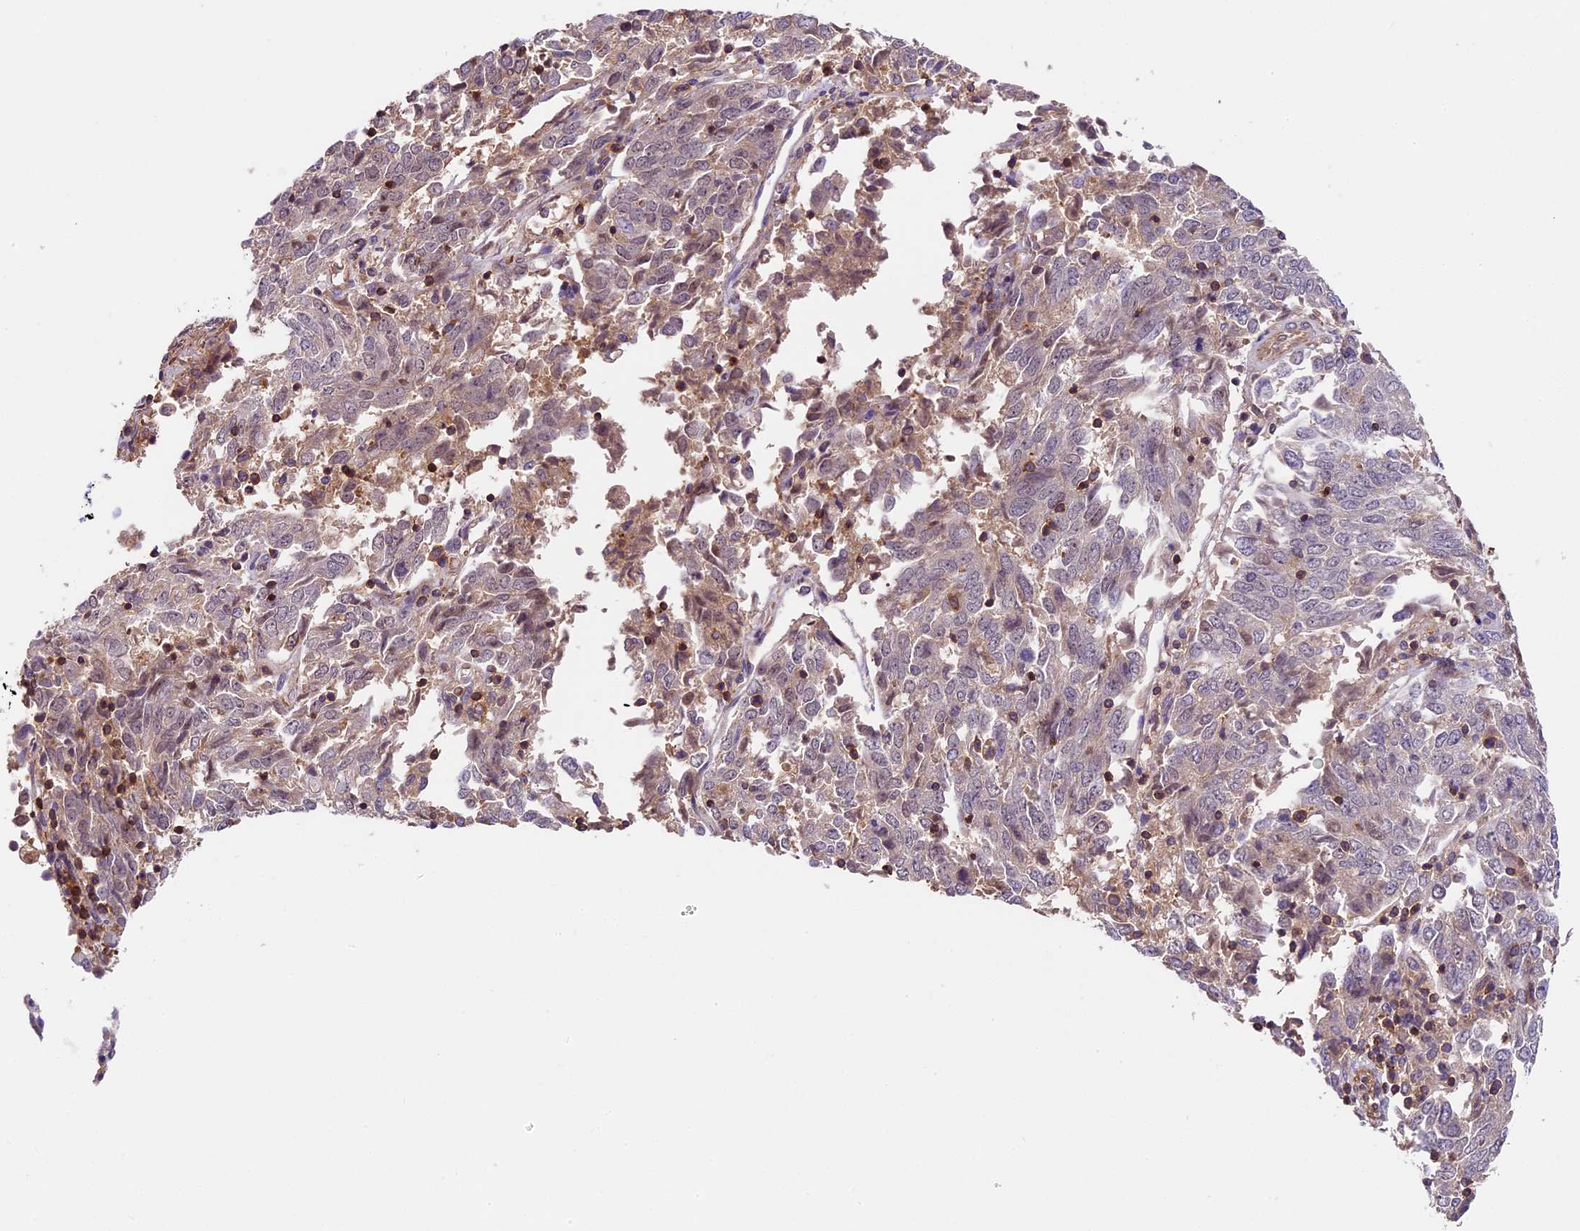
{"staining": {"intensity": "weak", "quantity": "<25%", "location": "nuclear"}, "tissue": "endometrial cancer", "cell_type": "Tumor cells", "image_type": "cancer", "snomed": [{"axis": "morphology", "description": "Adenocarcinoma, NOS"}, {"axis": "topography", "description": "Endometrium"}], "caption": "Adenocarcinoma (endometrial) was stained to show a protein in brown. There is no significant staining in tumor cells. (DAB immunohistochemistry with hematoxylin counter stain).", "gene": "TBC1D1", "patient": {"sex": "female", "age": 80}}